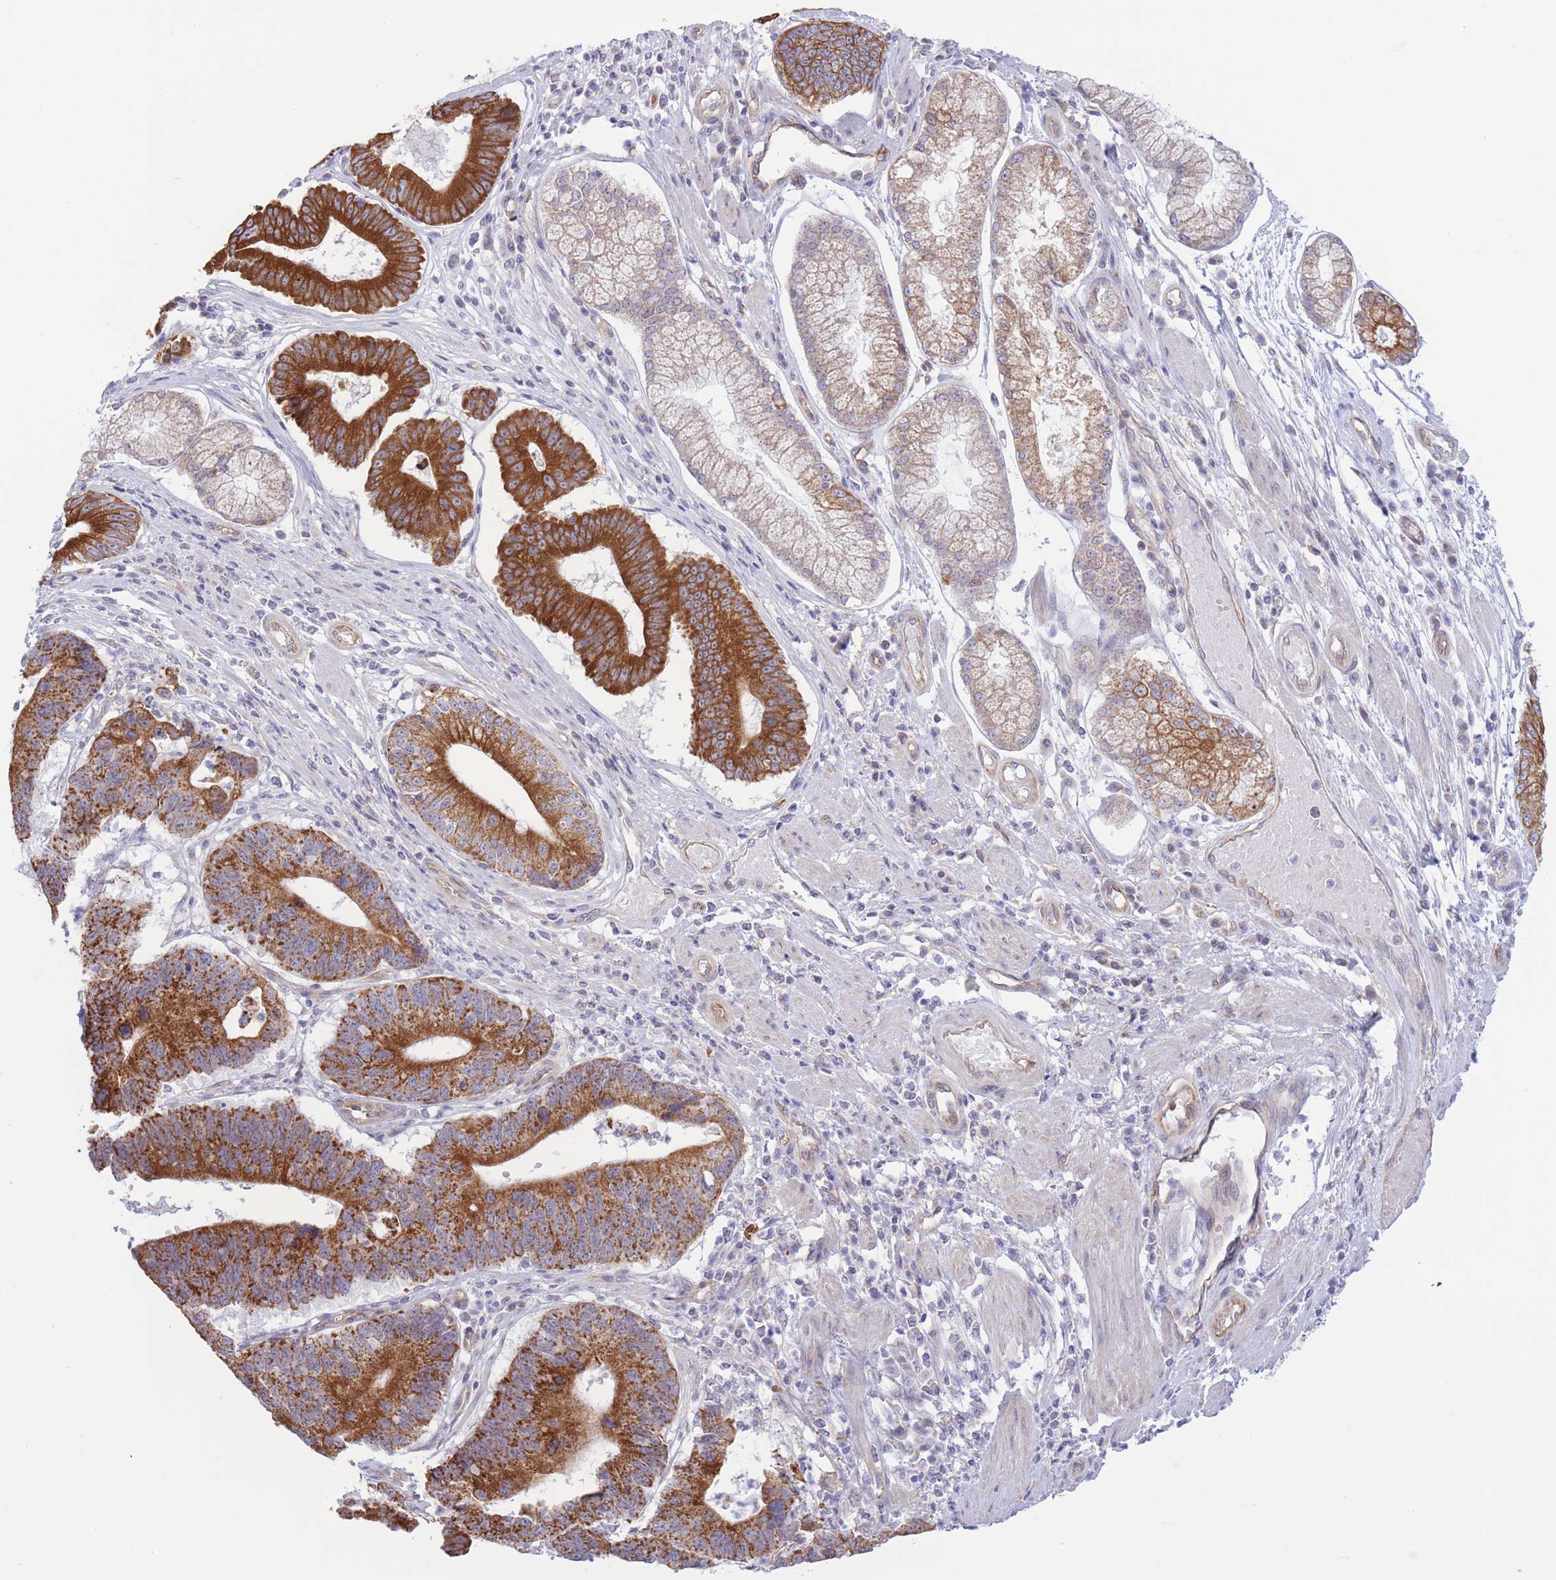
{"staining": {"intensity": "strong", "quantity": ">75%", "location": "cytoplasmic/membranous"}, "tissue": "stomach cancer", "cell_type": "Tumor cells", "image_type": "cancer", "snomed": [{"axis": "morphology", "description": "Adenocarcinoma, NOS"}, {"axis": "topography", "description": "Stomach"}], "caption": "Human stomach cancer stained for a protein (brown) displays strong cytoplasmic/membranous positive staining in about >75% of tumor cells.", "gene": "MRPS31", "patient": {"sex": "male", "age": 59}}